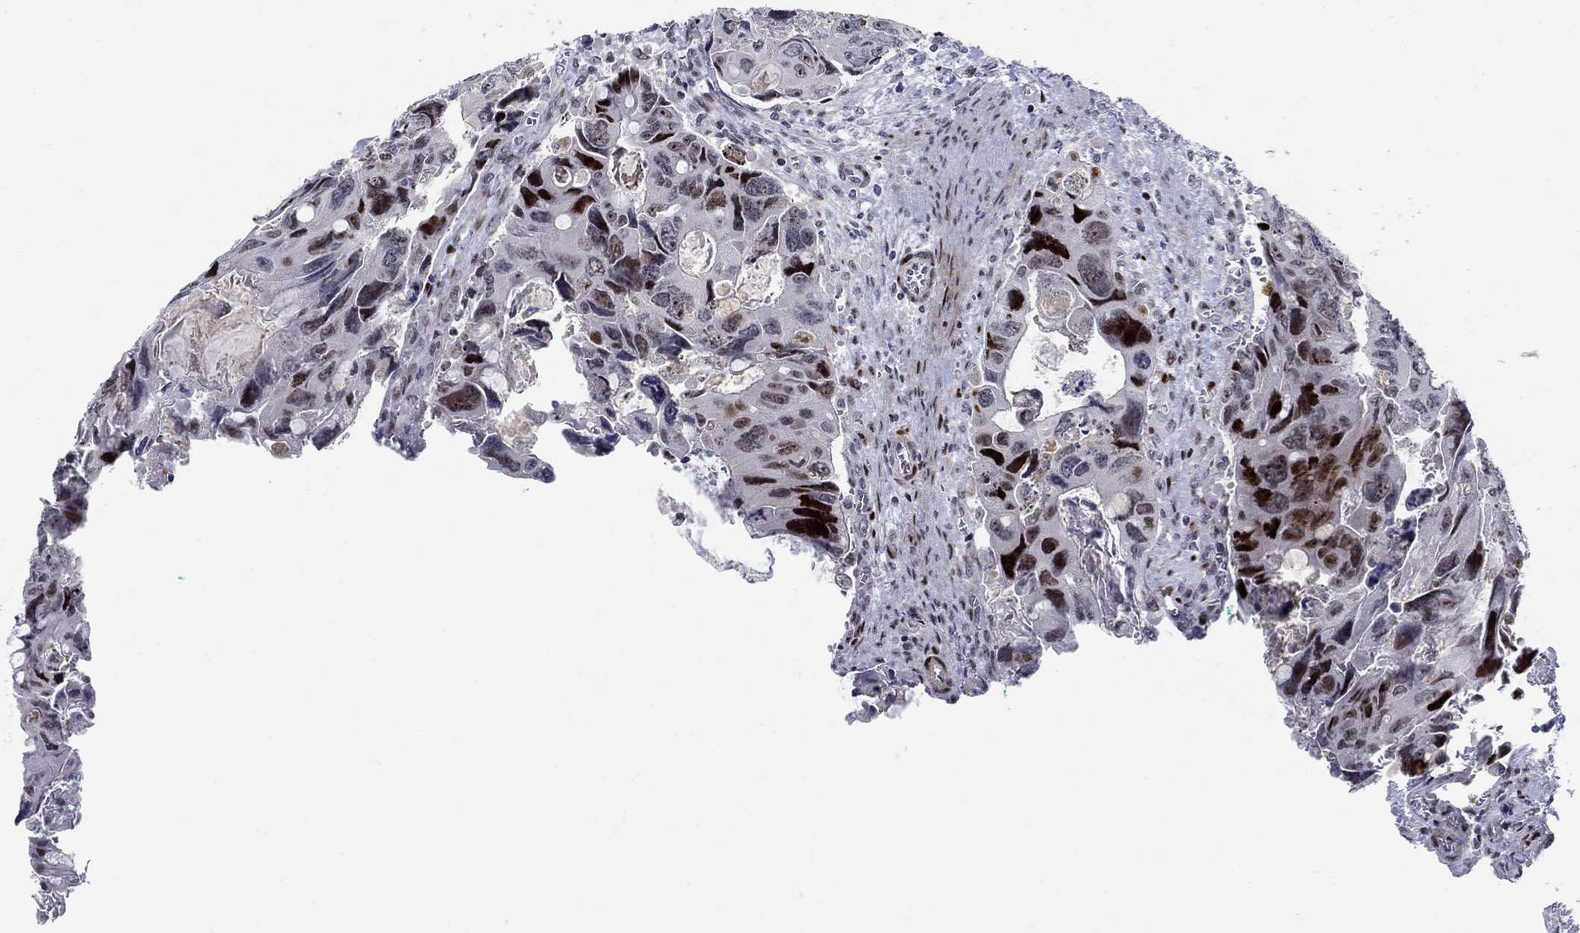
{"staining": {"intensity": "strong", "quantity": "<25%", "location": "nuclear"}, "tissue": "colorectal cancer", "cell_type": "Tumor cells", "image_type": "cancer", "snomed": [{"axis": "morphology", "description": "Adenocarcinoma, NOS"}, {"axis": "topography", "description": "Rectum"}], "caption": "Immunohistochemical staining of colorectal cancer exhibits medium levels of strong nuclear positivity in approximately <25% of tumor cells. The staining is performed using DAB brown chromogen to label protein expression. The nuclei are counter-stained blue using hematoxylin.", "gene": "RAPGEF5", "patient": {"sex": "male", "age": 62}}